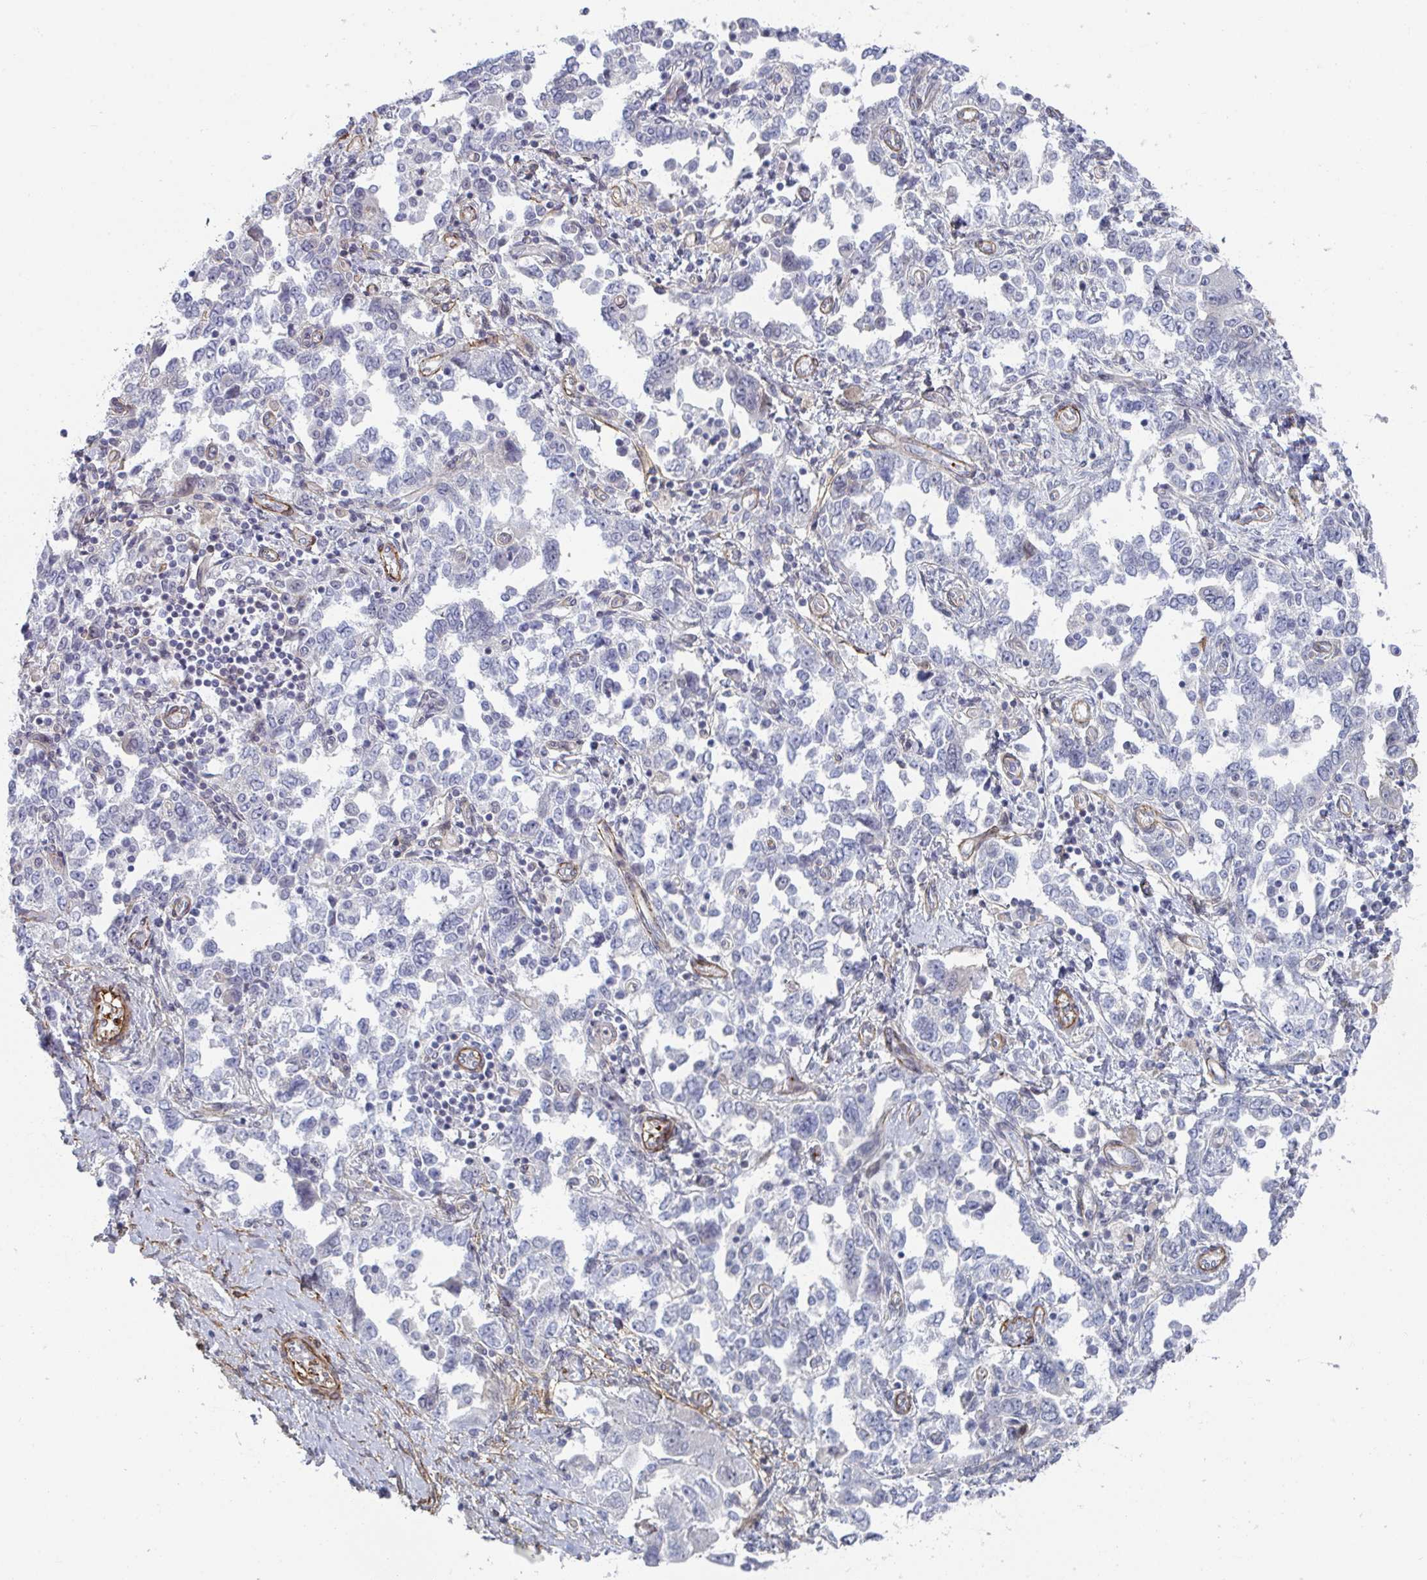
{"staining": {"intensity": "negative", "quantity": "none", "location": "none"}, "tissue": "ovarian cancer", "cell_type": "Tumor cells", "image_type": "cancer", "snomed": [{"axis": "morphology", "description": "Carcinoma, NOS"}, {"axis": "morphology", "description": "Cystadenocarcinoma, serous, NOS"}, {"axis": "topography", "description": "Ovary"}], "caption": "IHC of human ovarian cancer reveals no staining in tumor cells.", "gene": "NEURL4", "patient": {"sex": "female", "age": 69}}